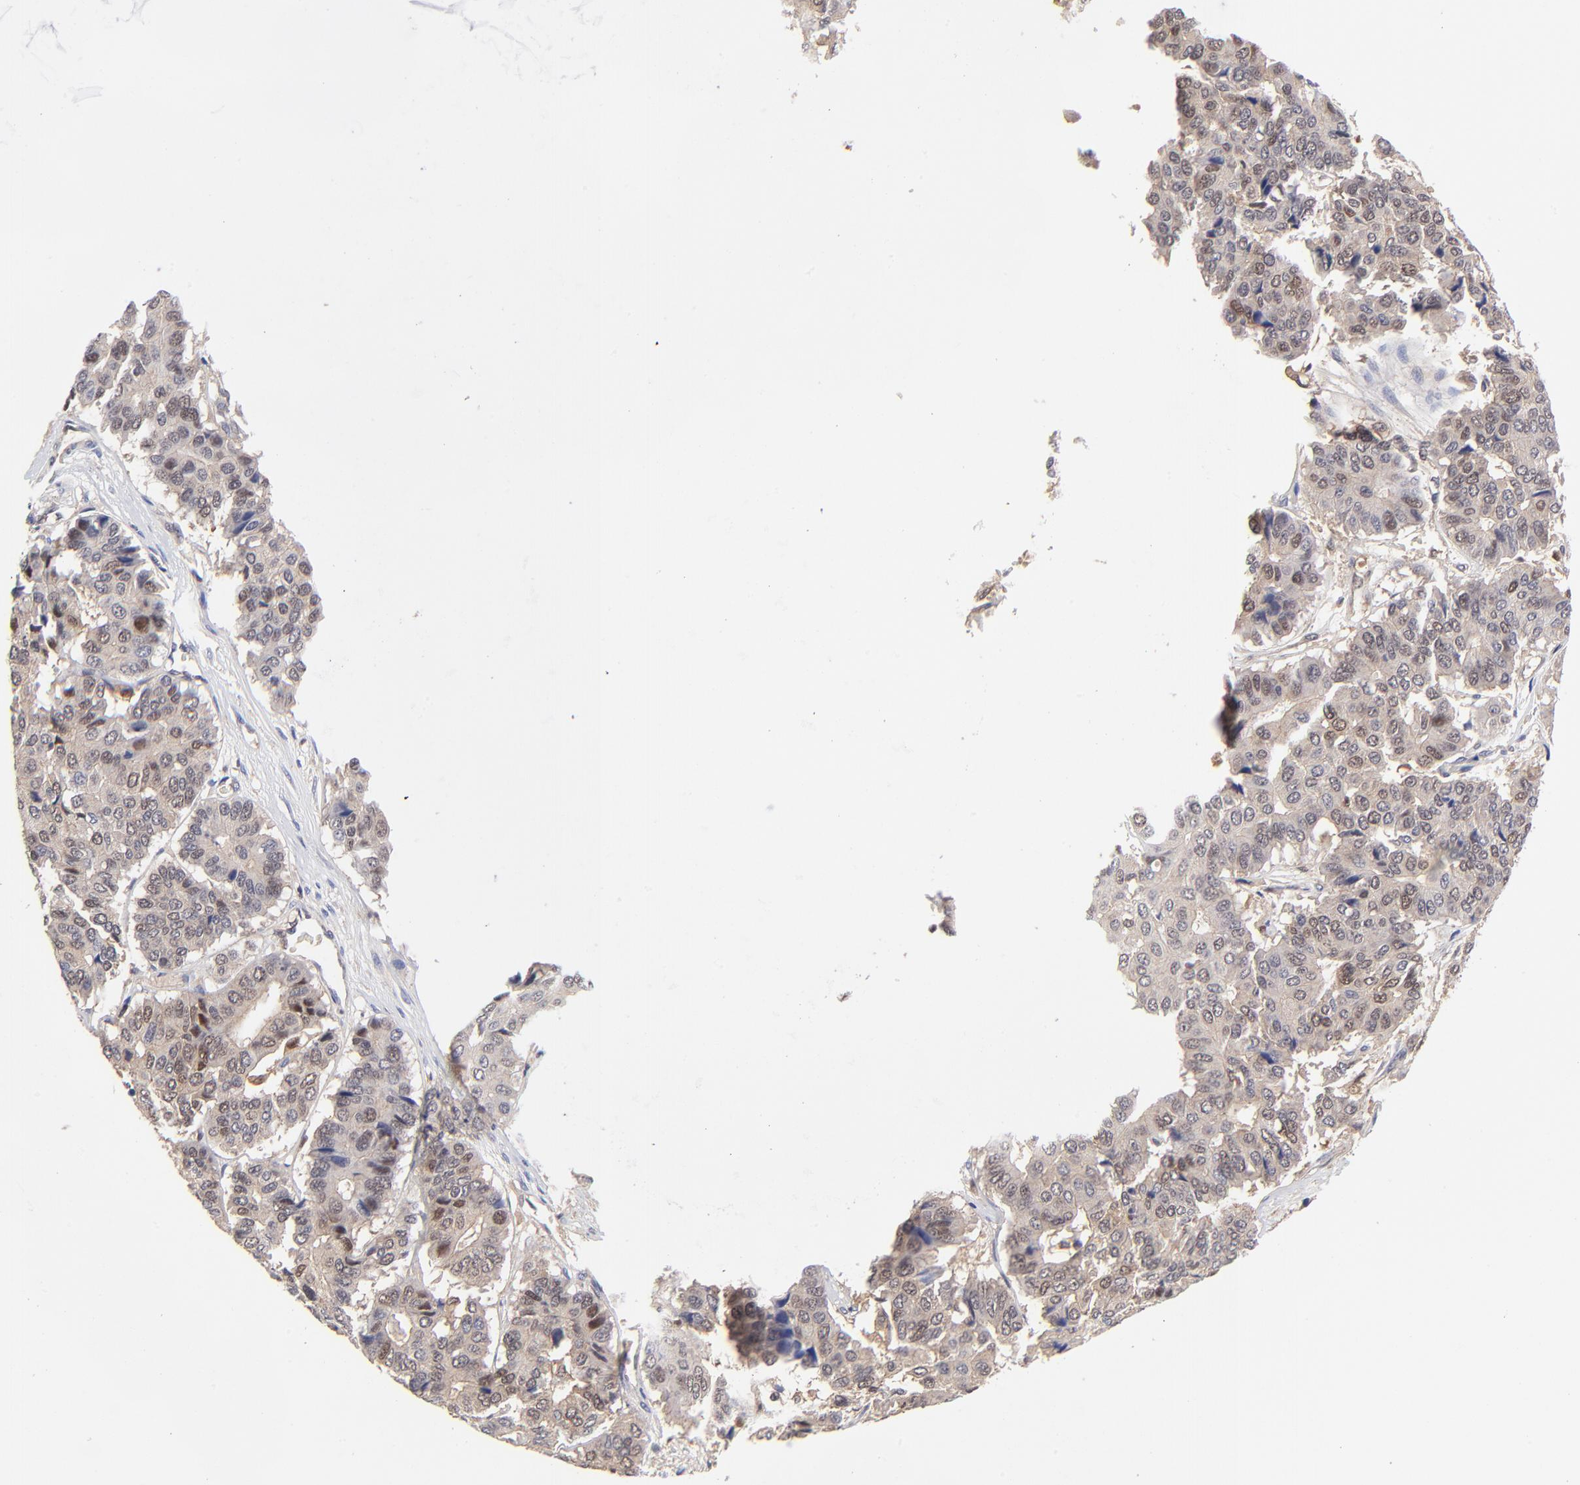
{"staining": {"intensity": "weak", "quantity": "25%-75%", "location": "cytoplasmic/membranous,nuclear"}, "tissue": "pancreatic cancer", "cell_type": "Tumor cells", "image_type": "cancer", "snomed": [{"axis": "morphology", "description": "Adenocarcinoma, NOS"}, {"axis": "topography", "description": "Pancreas"}], "caption": "Protein staining exhibits weak cytoplasmic/membranous and nuclear positivity in about 25%-75% of tumor cells in pancreatic adenocarcinoma.", "gene": "DCTPP1", "patient": {"sex": "male", "age": 50}}